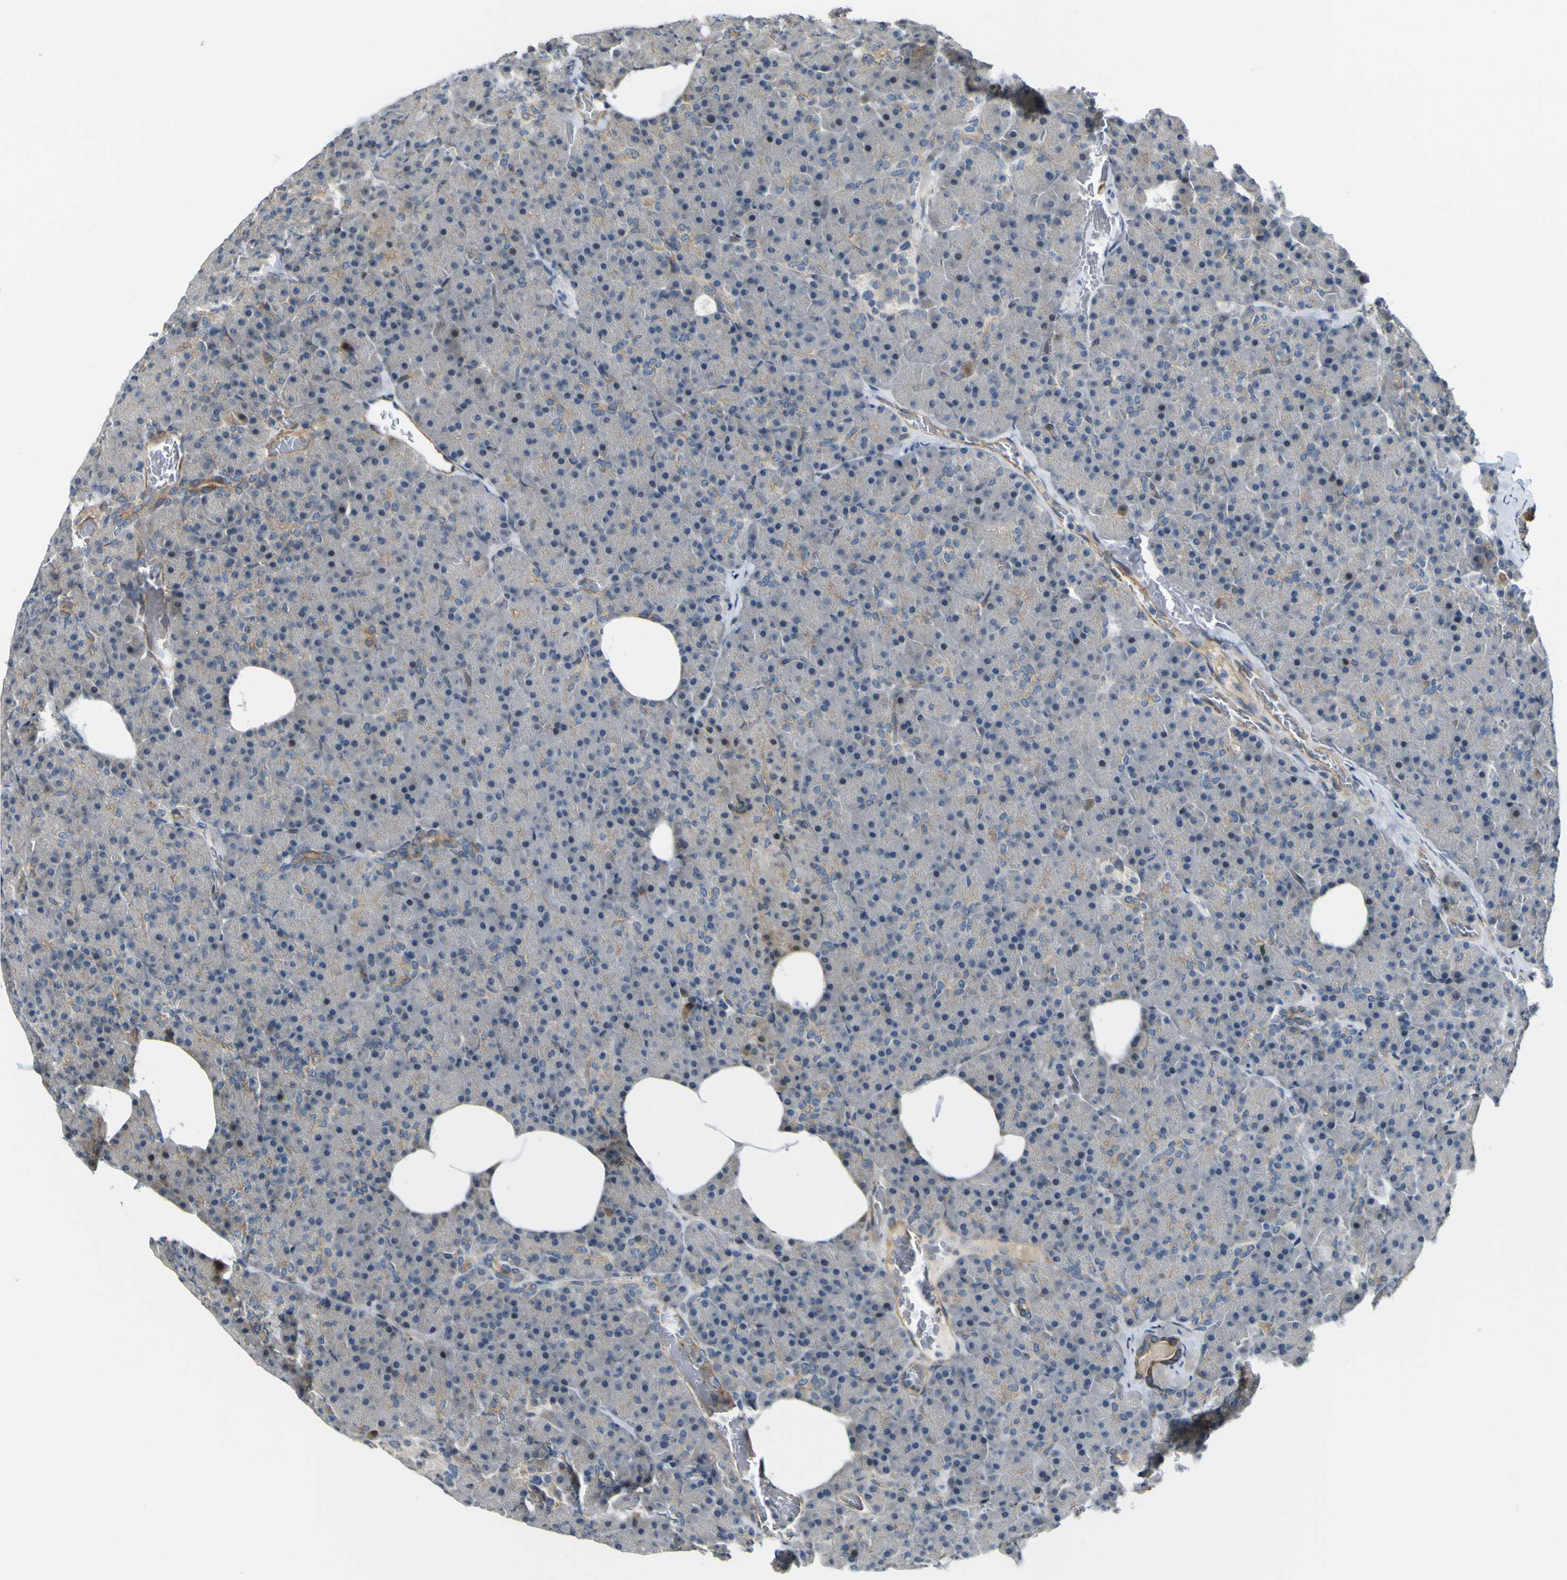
{"staining": {"intensity": "moderate", "quantity": "25%-75%", "location": "cytoplasmic/membranous"}, "tissue": "pancreas", "cell_type": "Exocrine glandular cells", "image_type": "normal", "snomed": [{"axis": "morphology", "description": "Normal tissue, NOS"}, {"axis": "topography", "description": "Pancreas"}], "caption": "Protein staining displays moderate cytoplasmic/membranous staining in approximately 25%-75% of exocrine glandular cells in normal pancreas.", "gene": "KDM7A", "patient": {"sex": "female", "age": 35}}